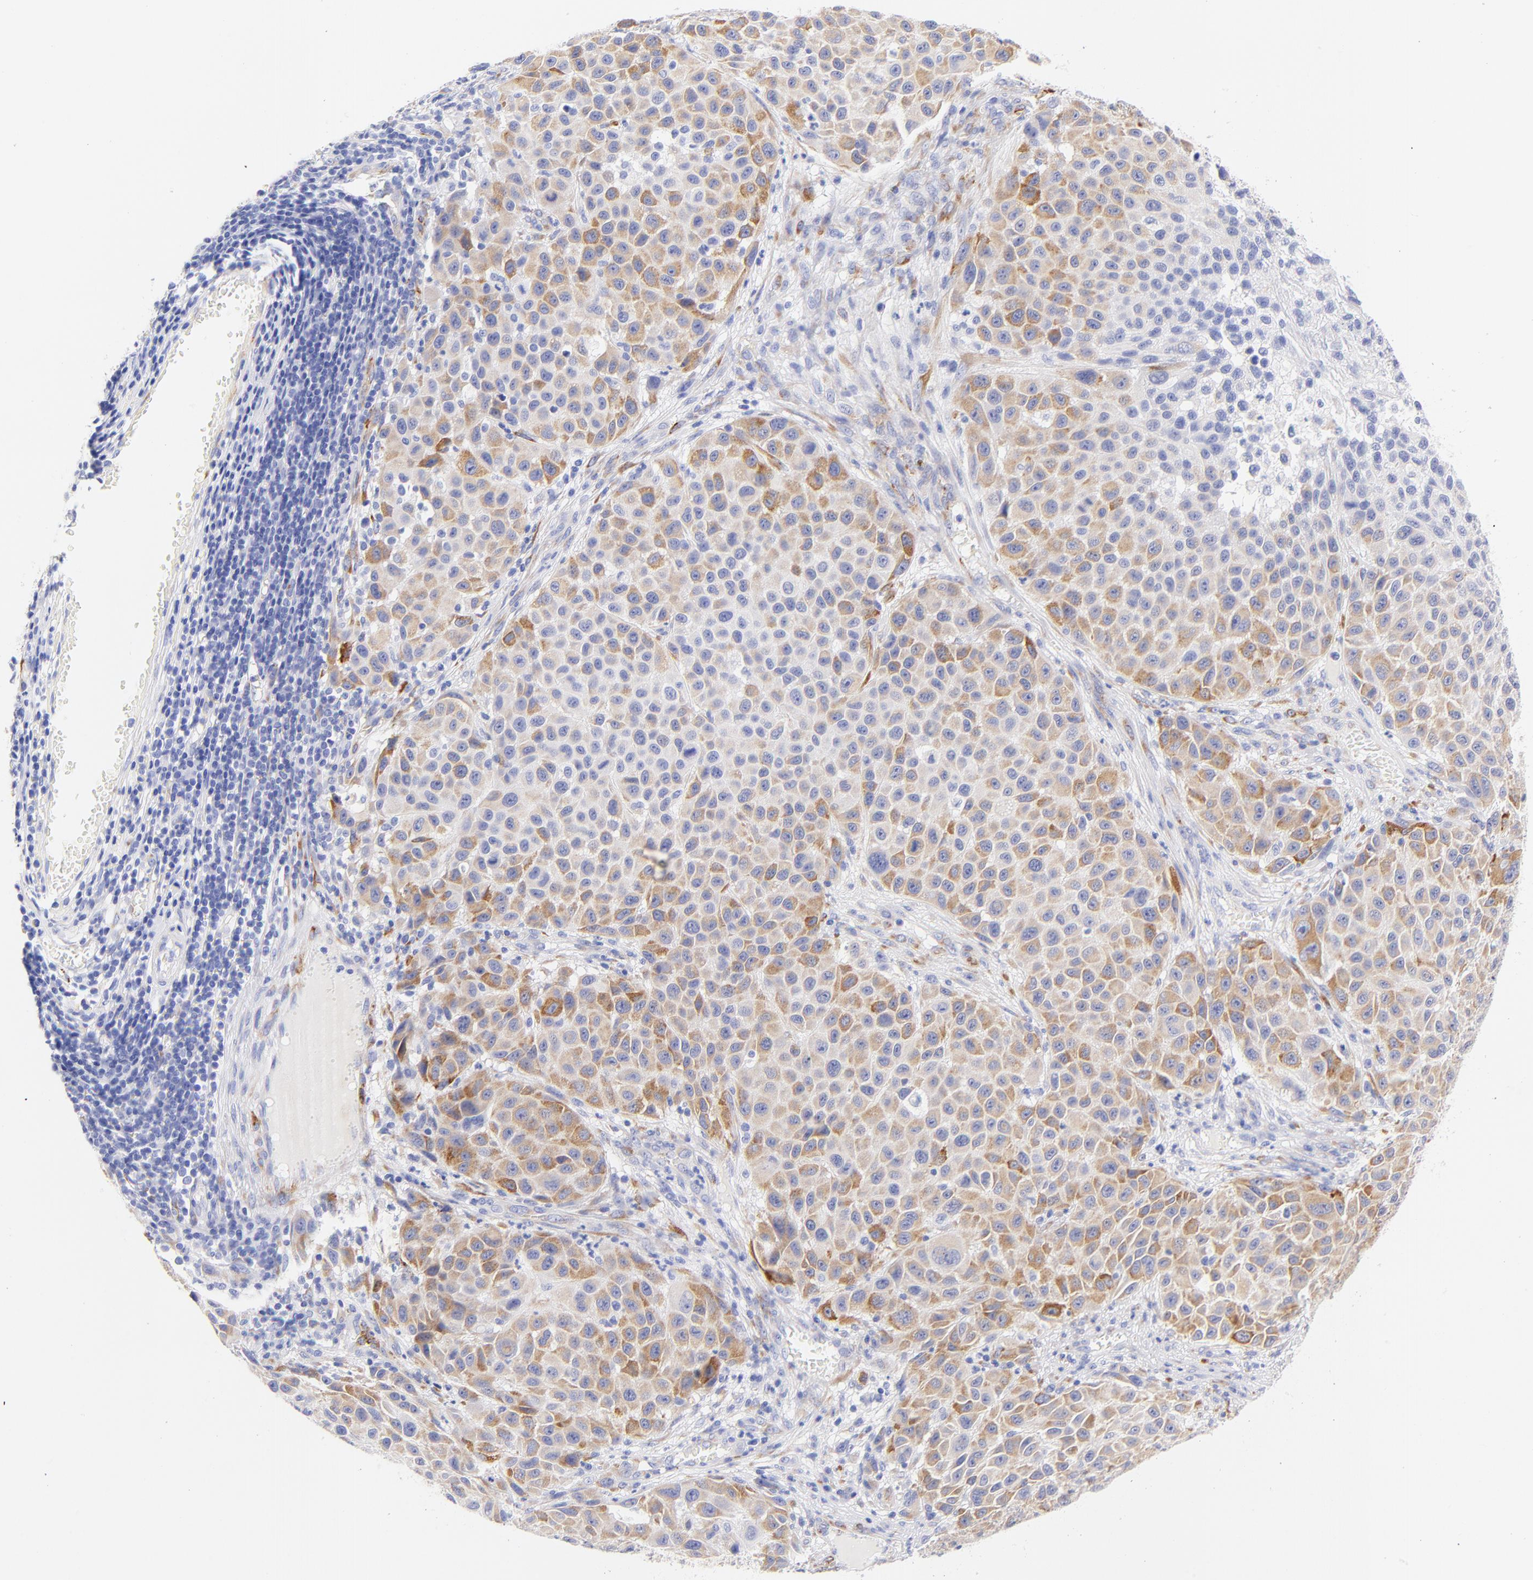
{"staining": {"intensity": "weak", "quantity": "25%-75%", "location": "cytoplasmic/membranous"}, "tissue": "melanoma", "cell_type": "Tumor cells", "image_type": "cancer", "snomed": [{"axis": "morphology", "description": "Malignant melanoma, Metastatic site"}, {"axis": "topography", "description": "Lymph node"}], "caption": "The photomicrograph demonstrates immunohistochemical staining of melanoma. There is weak cytoplasmic/membranous positivity is identified in about 25%-75% of tumor cells.", "gene": "C1QTNF6", "patient": {"sex": "male", "age": 61}}